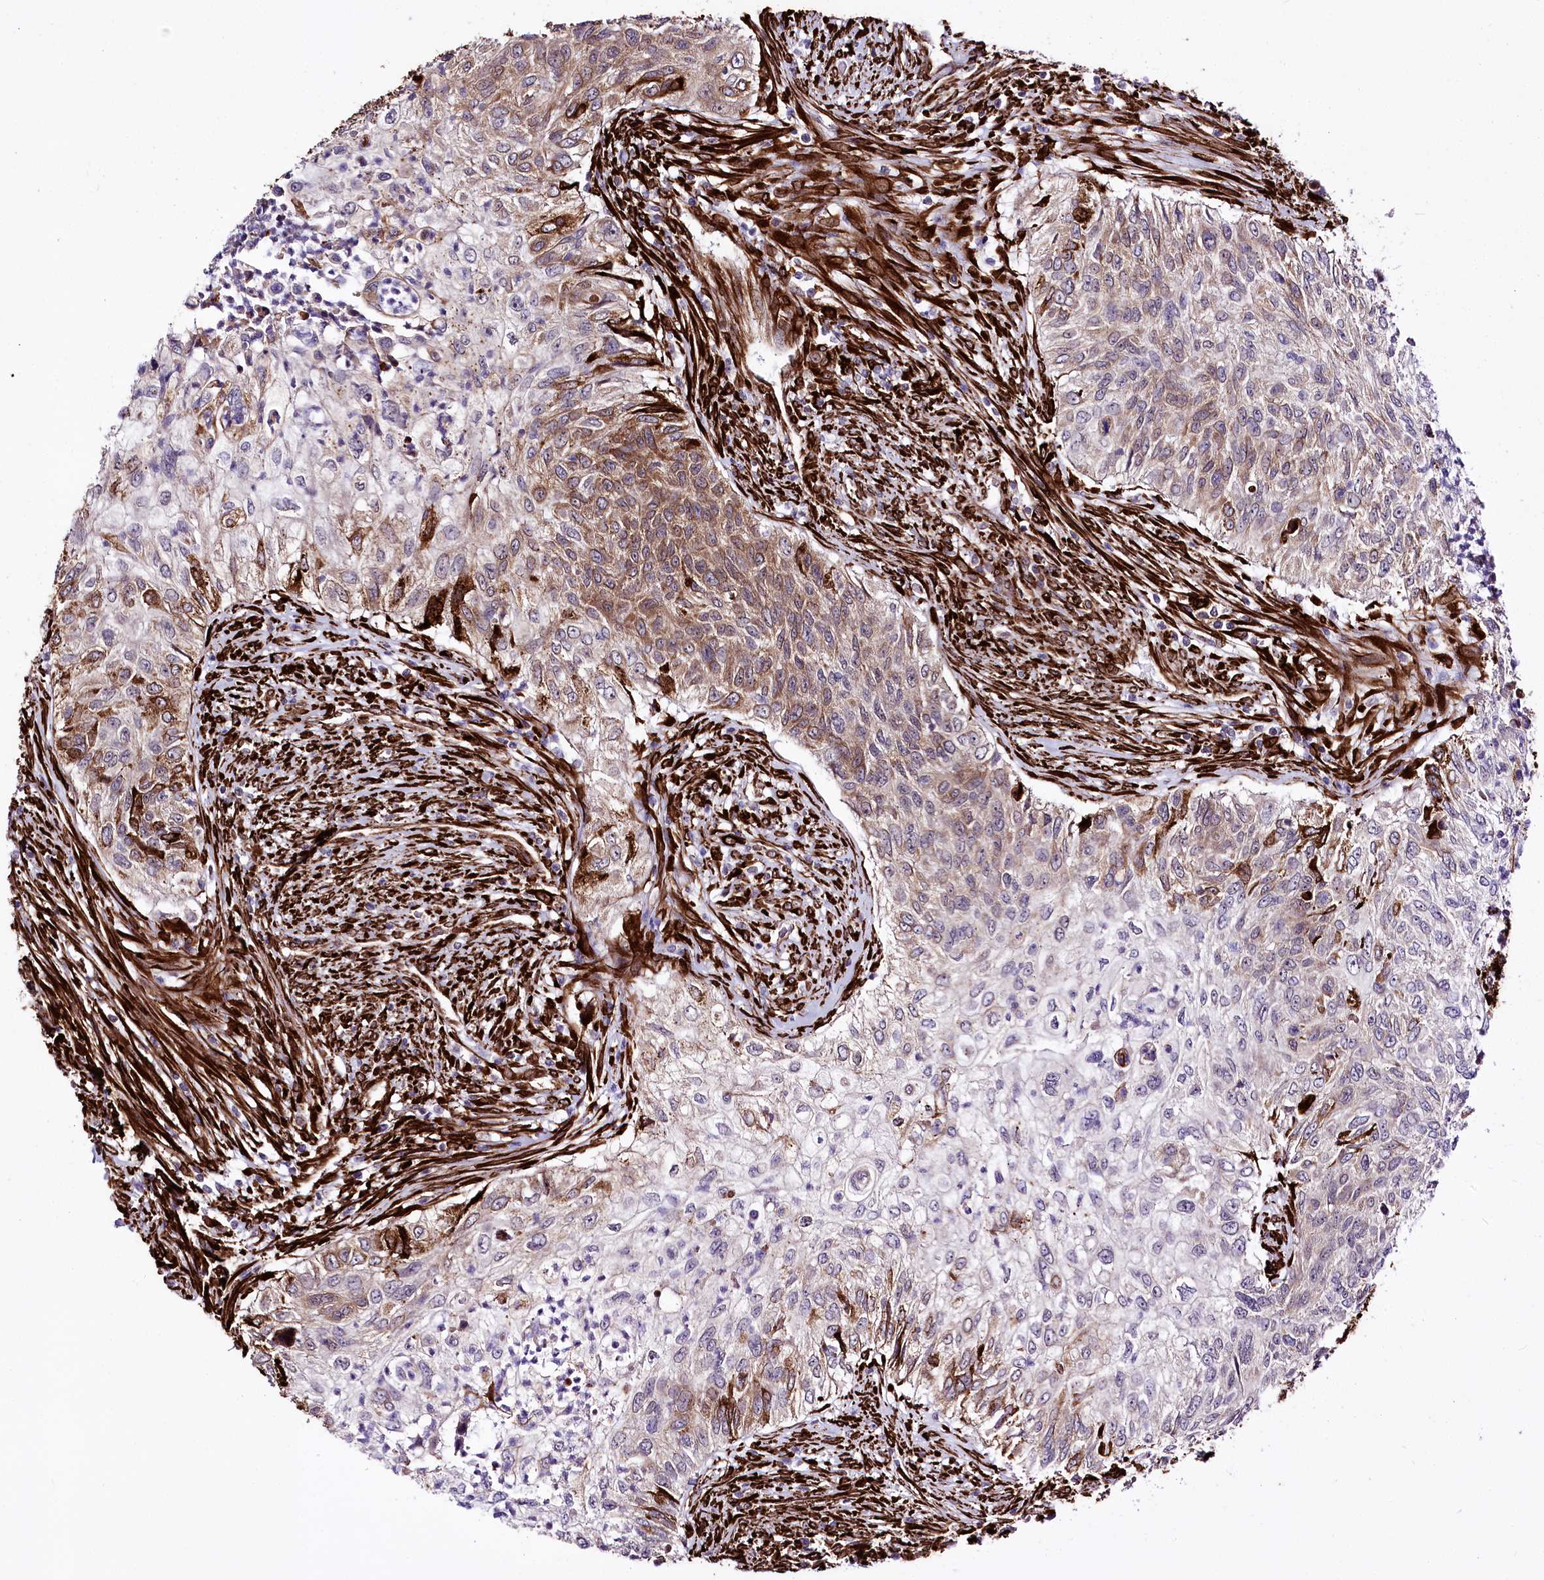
{"staining": {"intensity": "moderate", "quantity": "<25%", "location": "cytoplasmic/membranous"}, "tissue": "urothelial cancer", "cell_type": "Tumor cells", "image_type": "cancer", "snomed": [{"axis": "morphology", "description": "Urothelial carcinoma, High grade"}, {"axis": "topography", "description": "Urinary bladder"}], "caption": "This micrograph demonstrates urothelial cancer stained with IHC to label a protein in brown. The cytoplasmic/membranous of tumor cells show moderate positivity for the protein. Nuclei are counter-stained blue.", "gene": "WWC1", "patient": {"sex": "female", "age": 60}}